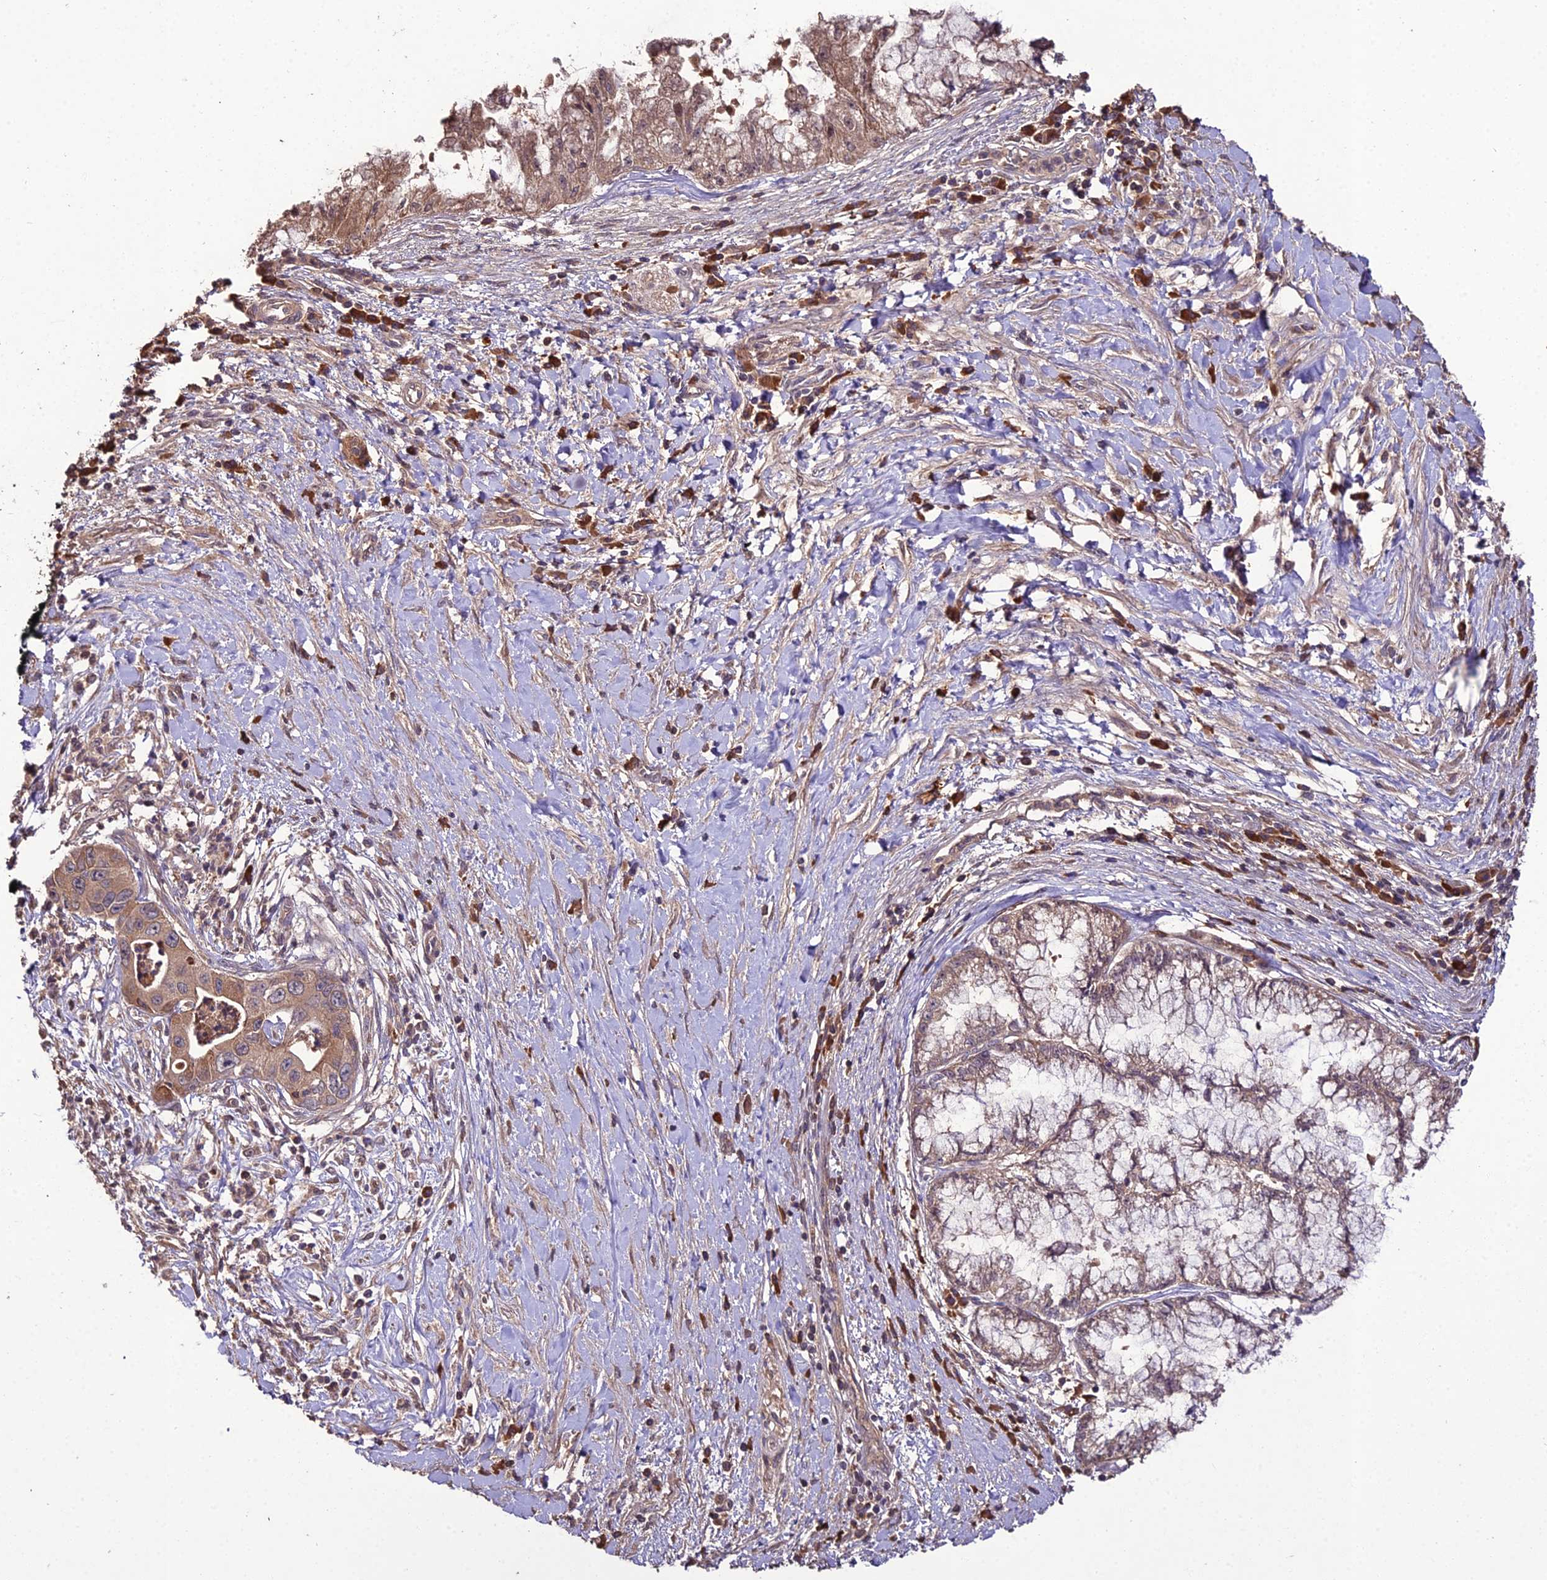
{"staining": {"intensity": "moderate", "quantity": ">75%", "location": "cytoplasmic/membranous"}, "tissue": "pancreatic cancer", "cell_type": "Tumor cells", "image_type": "cancer", "snomed": [{"axis": "morphology", "description": "Adenocarcinoma, NOS"}, {"axis": "topography", "description": "Pancreas"}], "caption": "IHC staining of adenocarcinoma (pancreatic), which demonstrates medium levels of moderate cytoplasmic/membranous positivity in approximately >75% of tumor cells indicating moderate cytoplasmic/membranous protein staining. The staining was performed using DAB (3,3'-diaminobenzidine) (brown) for protein detection and nuclei were counterstained in hematoxylin (blue).", "gene": "KCTD16", "patient": {"sex": "male", "age": 73}}